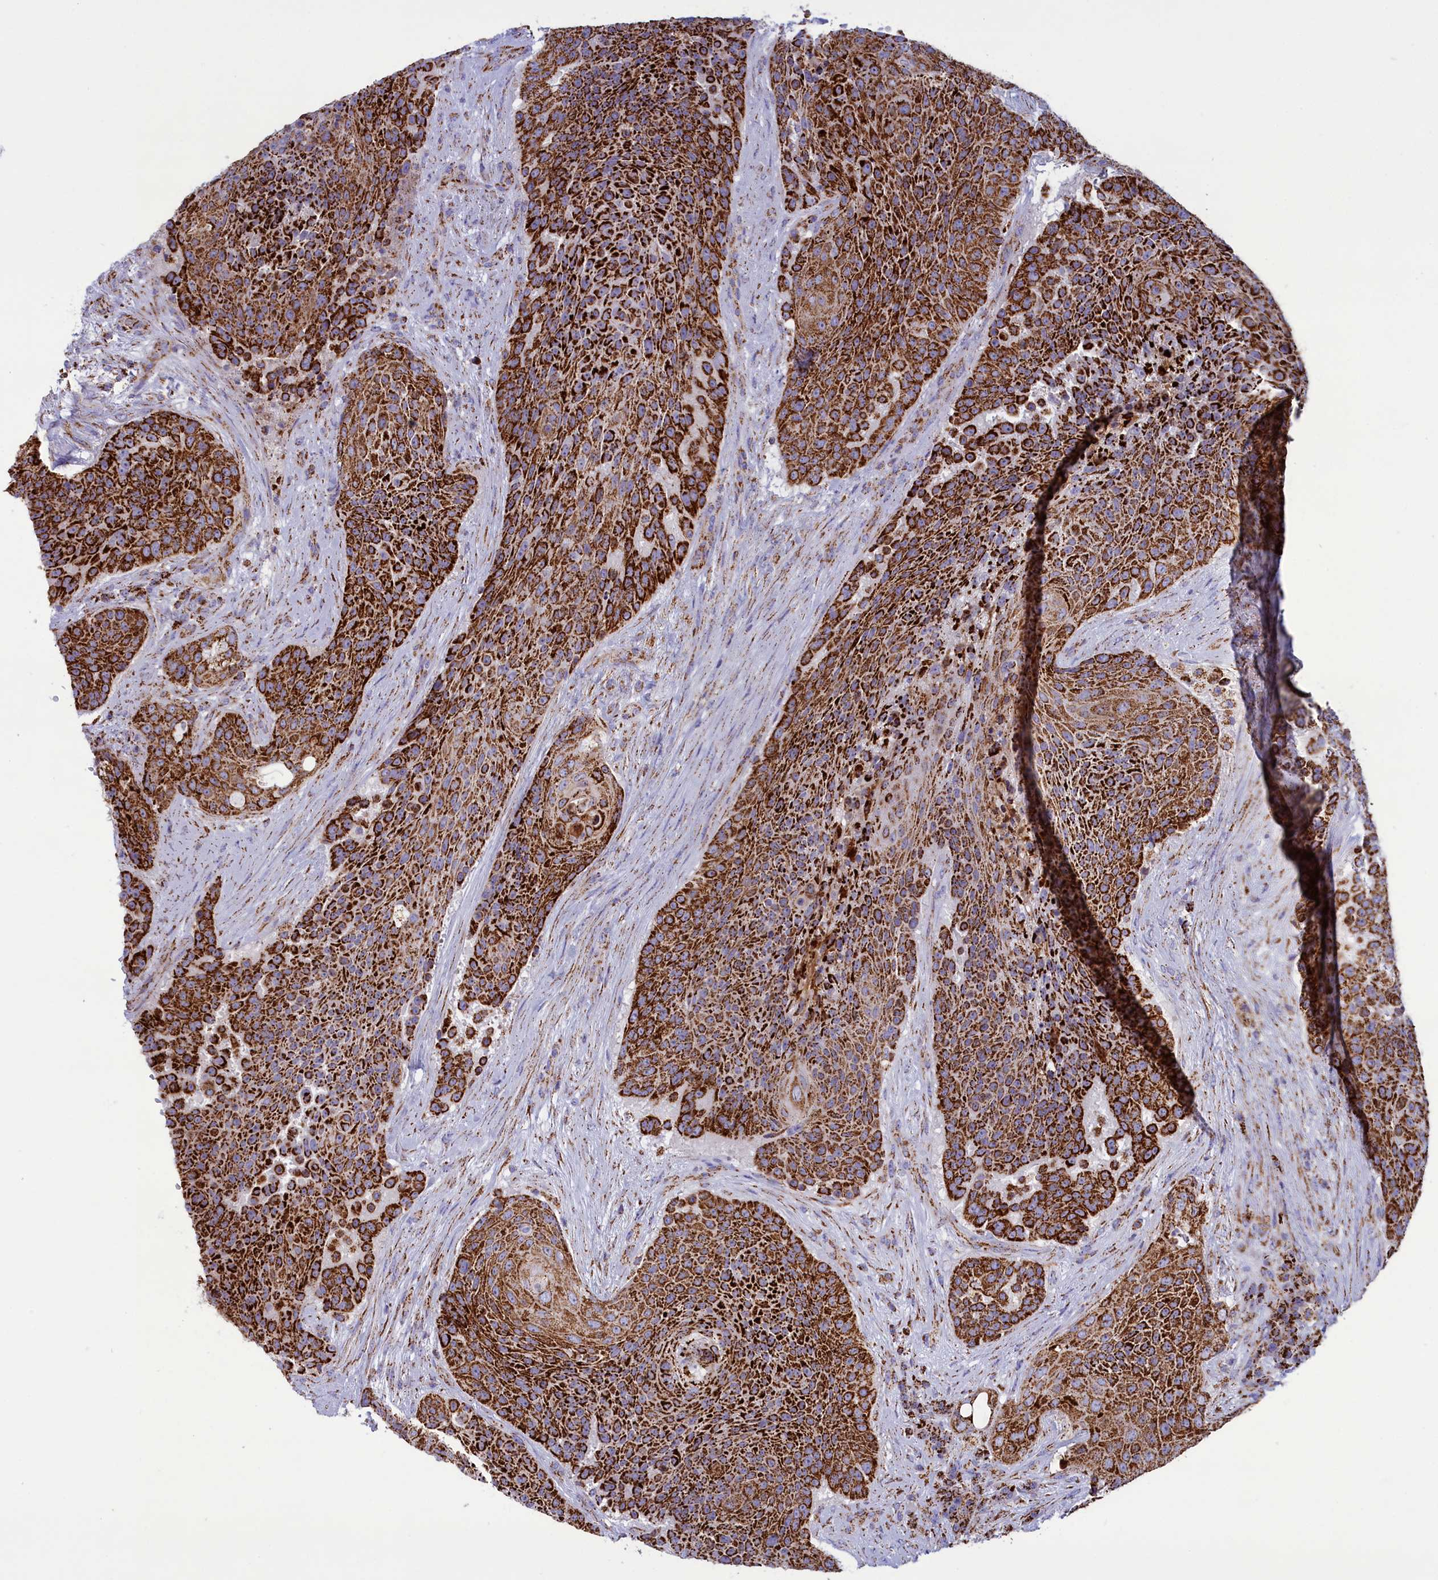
{"staining": {"intensity": "strong", "quantity": ">75%", "location": "cytoplasmic/membranous"}, "tissue": "urothelial cancer", "cell_type": "Tumor cells", "image_type": "cancer", "snomed": [{"axis": "morphology", "description": "Urothelial carcinoma, High grade"}, {"axis": "topography", "description": "Urinary bladder"}], "caption": "Immunohistochemical staining of human urothelial carcinoma (high-grade) reveals strong cytoplasmic/membranous protein staining in approximately >75% of tumor cells. The staining is performed using DAB (3,3'-diaminobenzidine) brown chromogen to label protein expression. The nuclei are counter-stained blue using hematoxylin.", "gene": "ISOC2", "patient": {"sex": "female", "age": 63}}